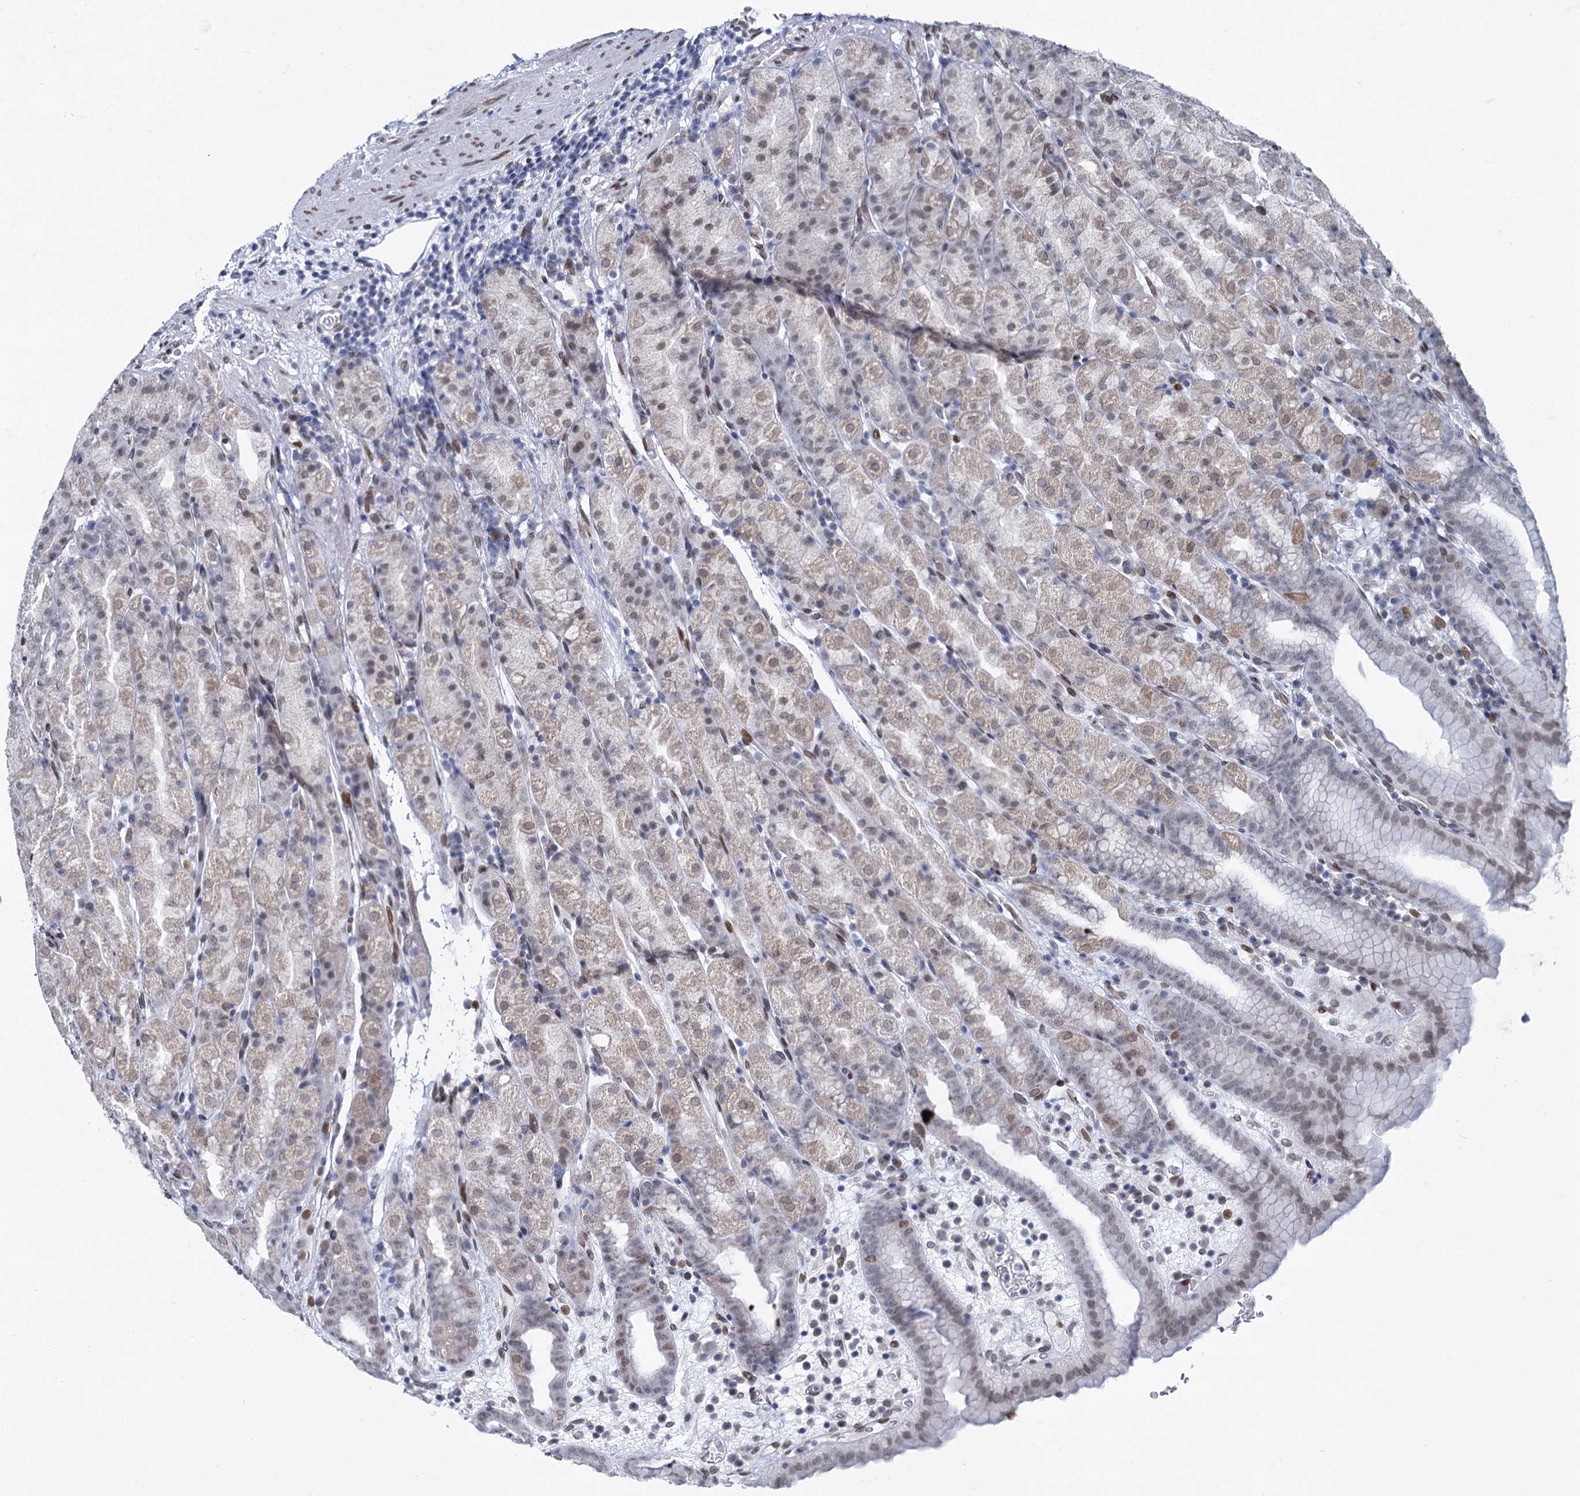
{"staining": {"intensity": "weak", "quantity": "25%-75%", "location": "cytoplasmic/membranous,nuclear"}, "tissue": "stomach", "cell_type": "Glandular cells", "image_type": "normal", "snomed": [{"axis": "morphology", "description": "Normal tissue, NOS"}, {"axis": "topography", "description": "Stomach, upper"}], "caption": "Immunohistochemistry staining of benign stomach, which reveals low levels of weak cytoplasmic/membranous,nuclear staining in about 25%-75% of glandular cells indicating weak cytoplasmic/membranous,nuclear protein expression. The staining was performed using DAB (3,3'-diaminobenzidine) (brown) for protein detection and nuclei were counterstained in hematoxylin (blue).", "gene": "PRSS35", "patient": {"sex": "male", "age": 68}}